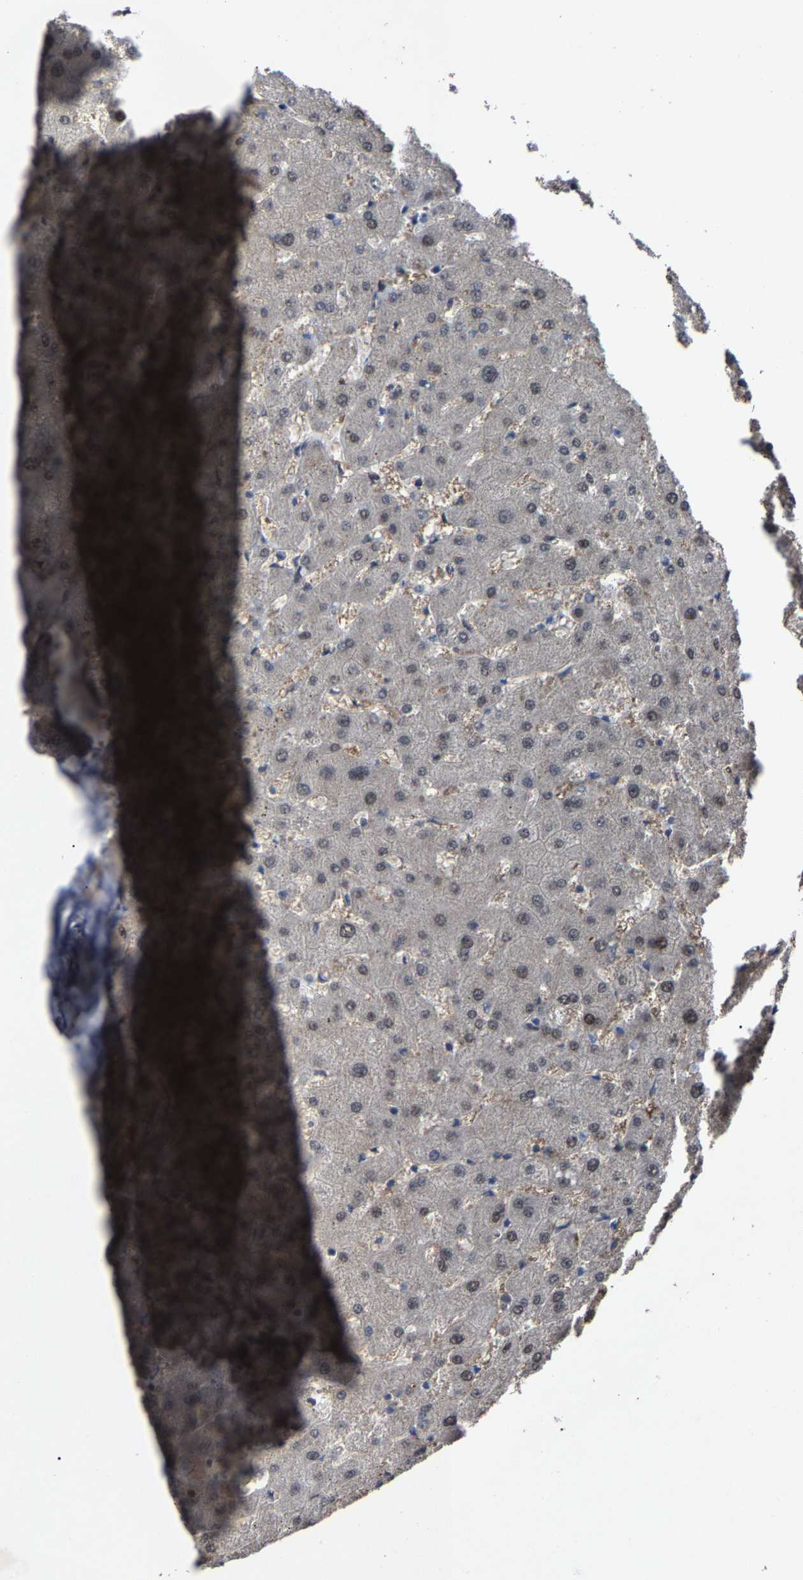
{"staining": {"intensity": "negative", "quantity": "none", "location": "none"}, "tissue": "liver", "cell_type": "Cholangiocytes", "image_type": "normal", "snomed": [{"axis": "morphology", "description": "Normal tissue, NOS"}, {"axis": "topography", "description": "Liver"}], "caption": "This is an immunohistochemistry (IHC) image of normal human liver. There is no expression in cholangiocytes.", "gene": "LSM8", "patient": {"sex": "female", "age": 63}}